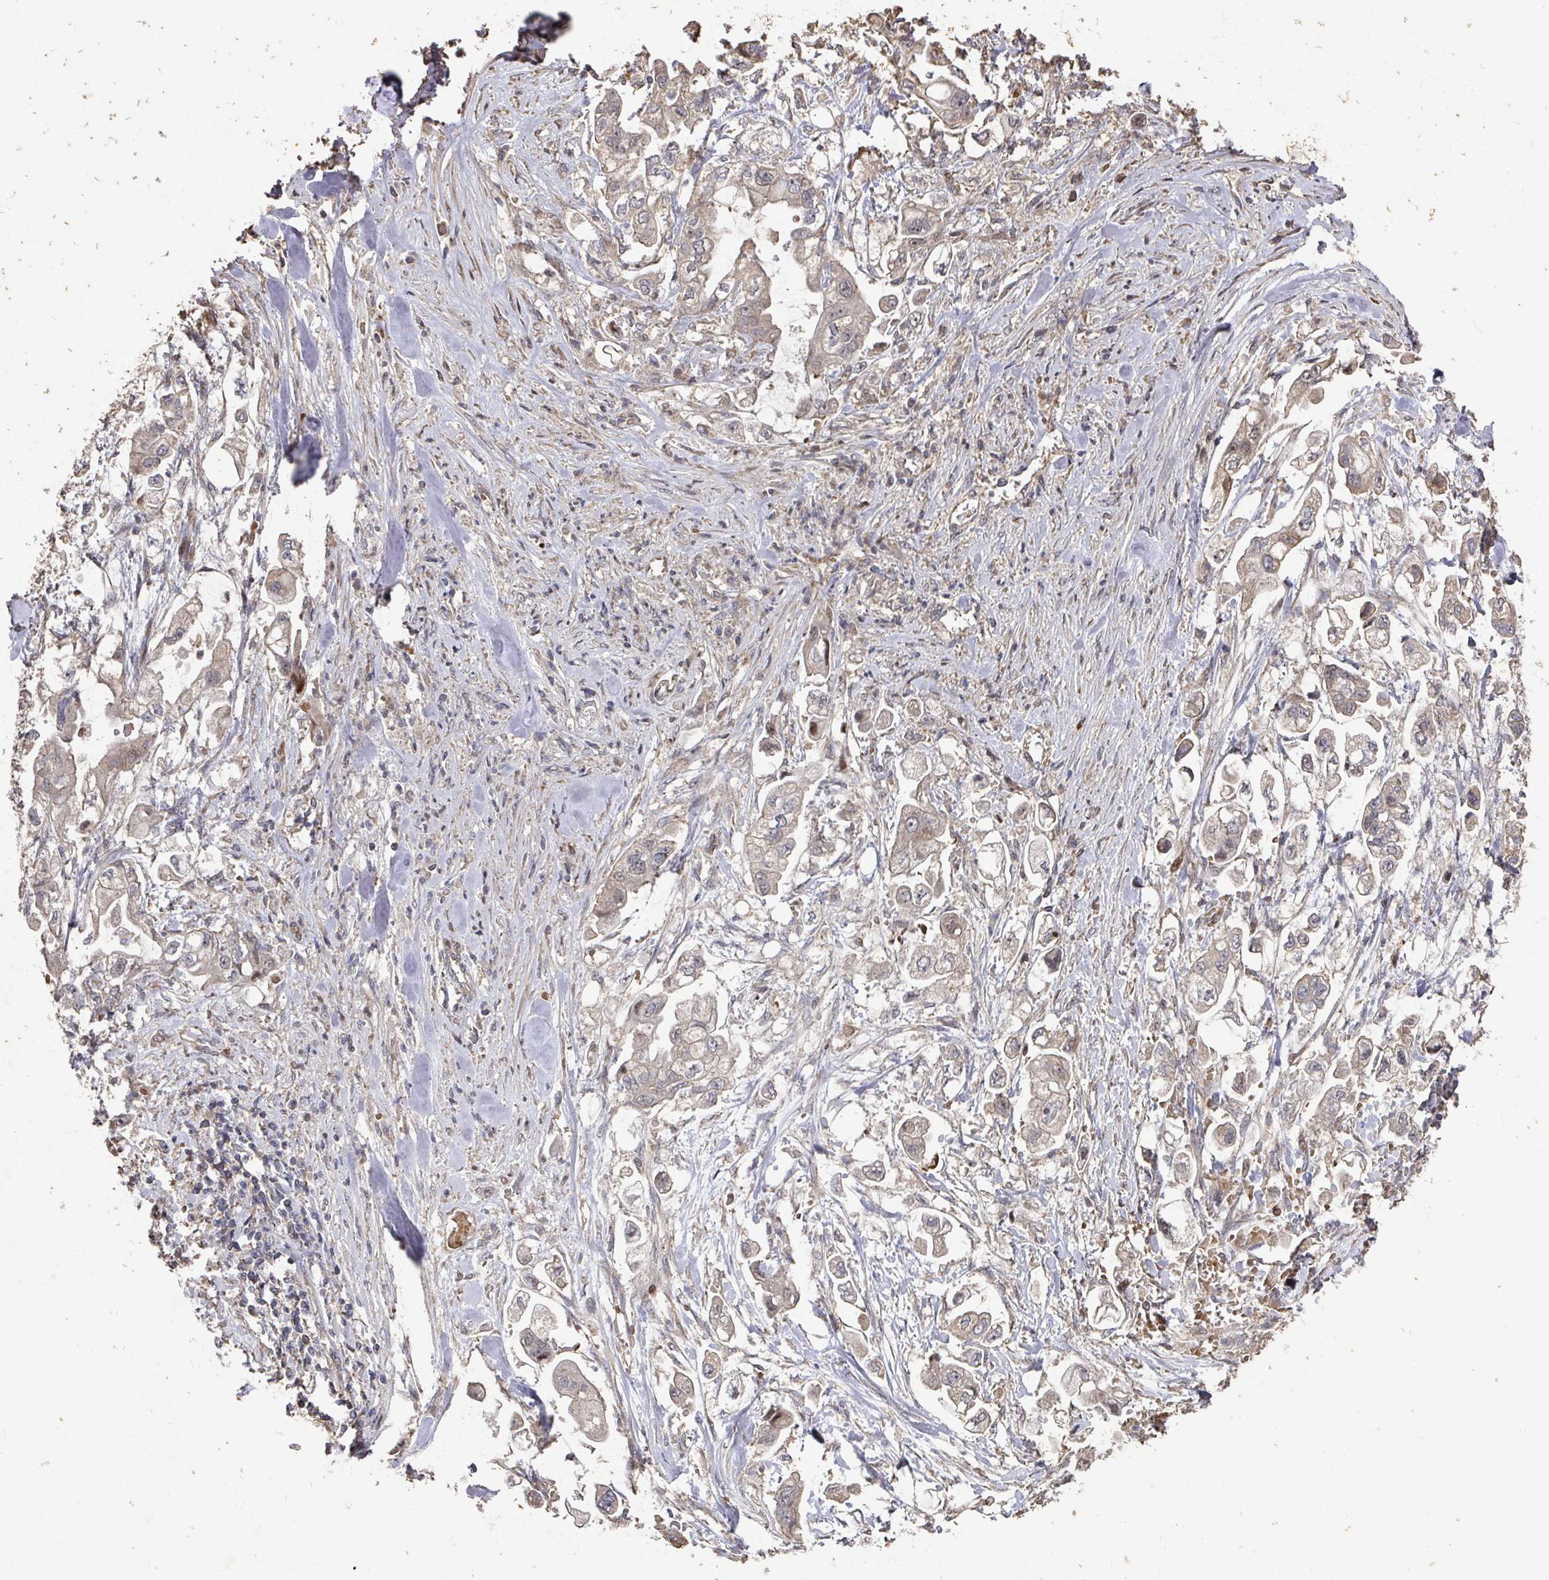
{"staining": {"intensity": "weak", "quantity": "25%-75%", "location": "cytoplasmic/membranous"}, "tissue": "stomach cancer", "cell_type": "Tumor cells", "image_type": "cancer", "snomed": [{"axis": "morphology", "description": "Adenocarcinoma, NOS"}, {"axis": "topography", "description": "Stomach"}], "caption": "About 25%-75% of tumor cells in stomach cancer (adenocarcinoma) show weak cytoplasmic/membranous protein positivity as visualized by brown immunohistochemical staining.", "gene": "CA7", "patient": {"sex": "male", "age": 62}}